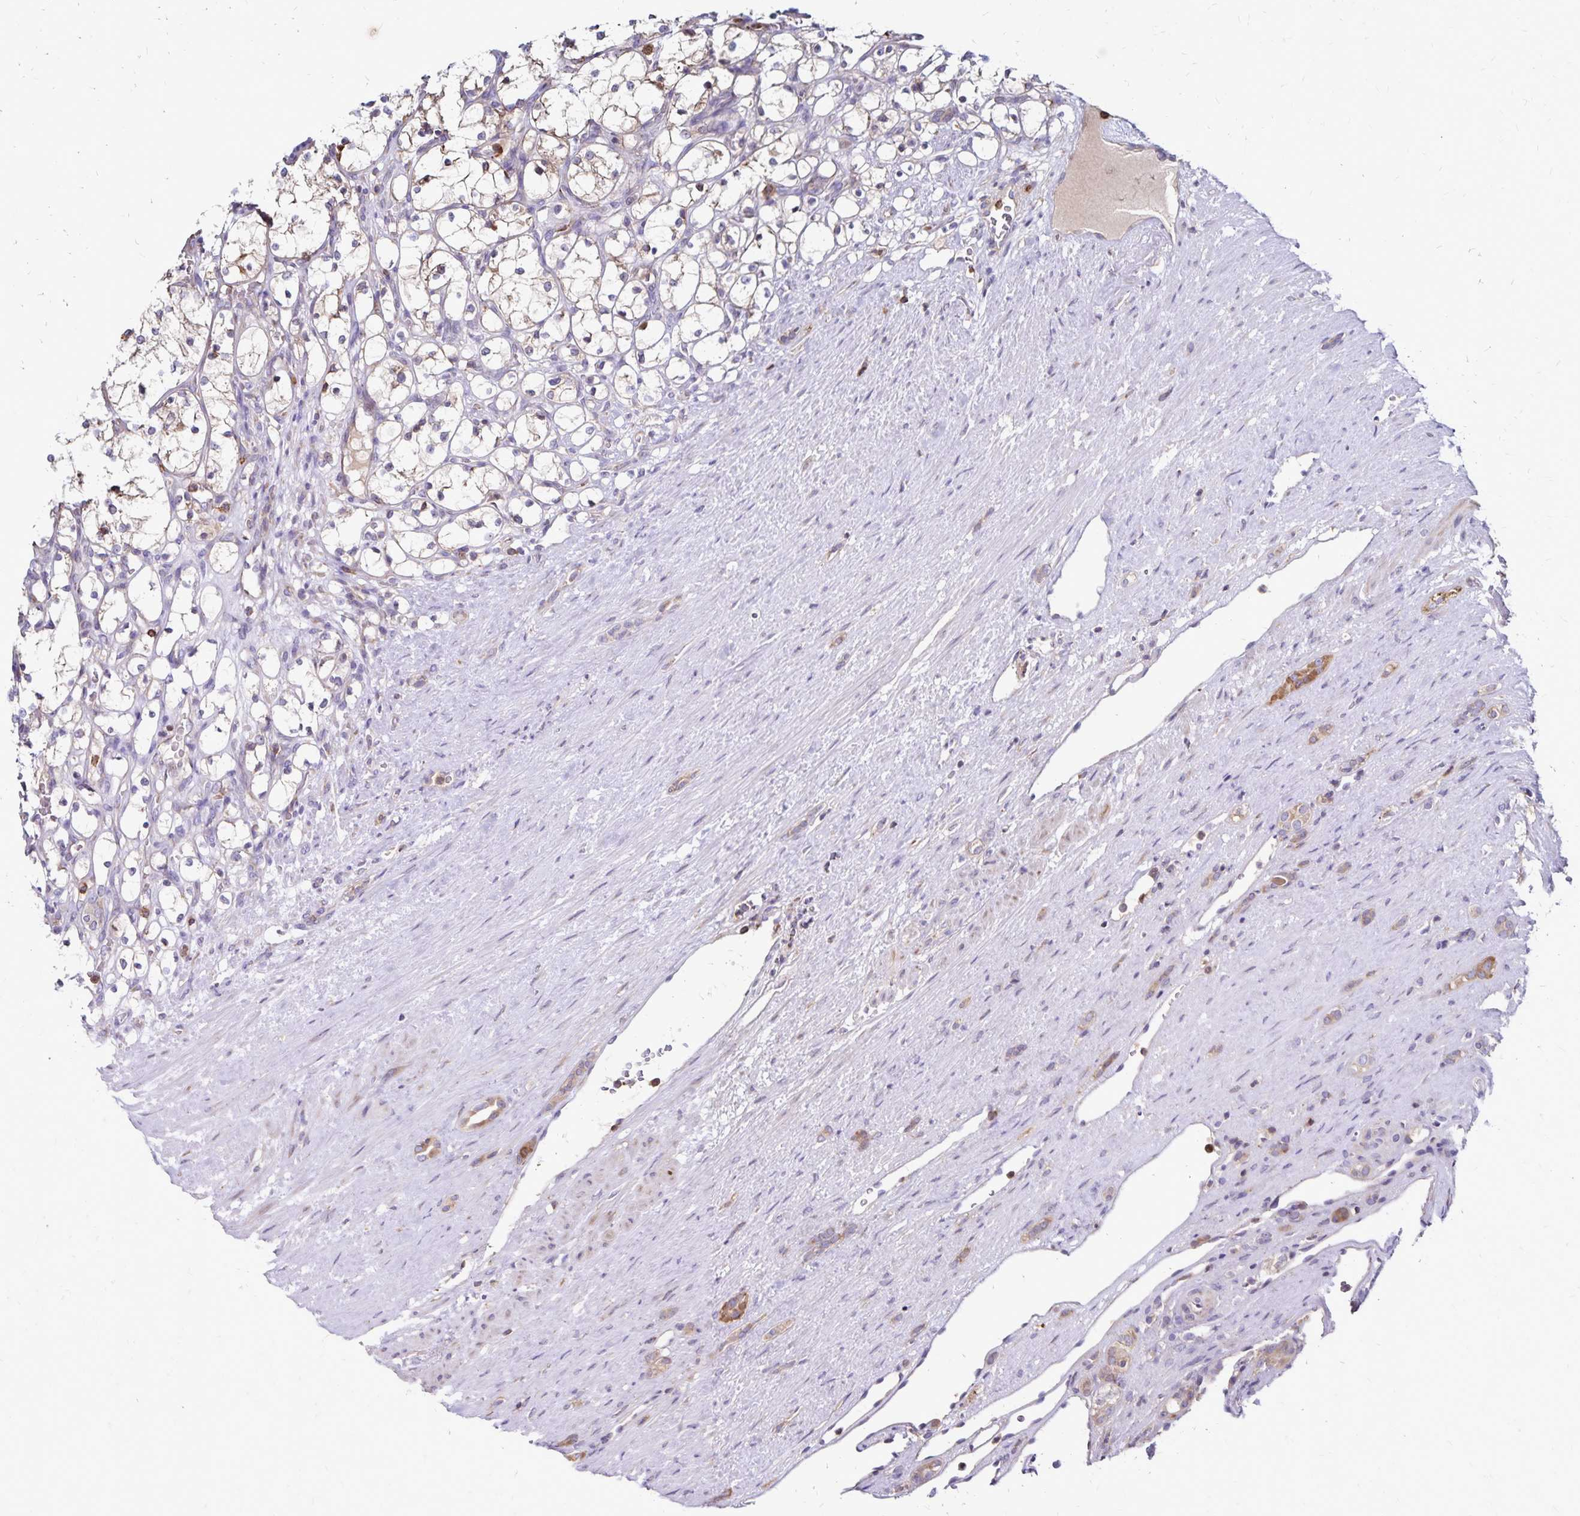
{"staining": {"intensity": "negative", "quantity": "none", "location": "none"}, "tissue": "renal cancer", "cell_type": "Tumor cells", "image_type": "cancer", "snomed": [{"axis": "morphology", "description": "Adenocarcinoma, NOS"}, {"axis": "topography", "description": "Kidney"}], "caption": "This histopathology image is of renal cancer stained with IHC to label a protein in brown with the nuclei are counter-stained blue. There is no expression in tumor cells.", "gene": "NAGPA", "patient": {"sex": "female", "age": 69}}